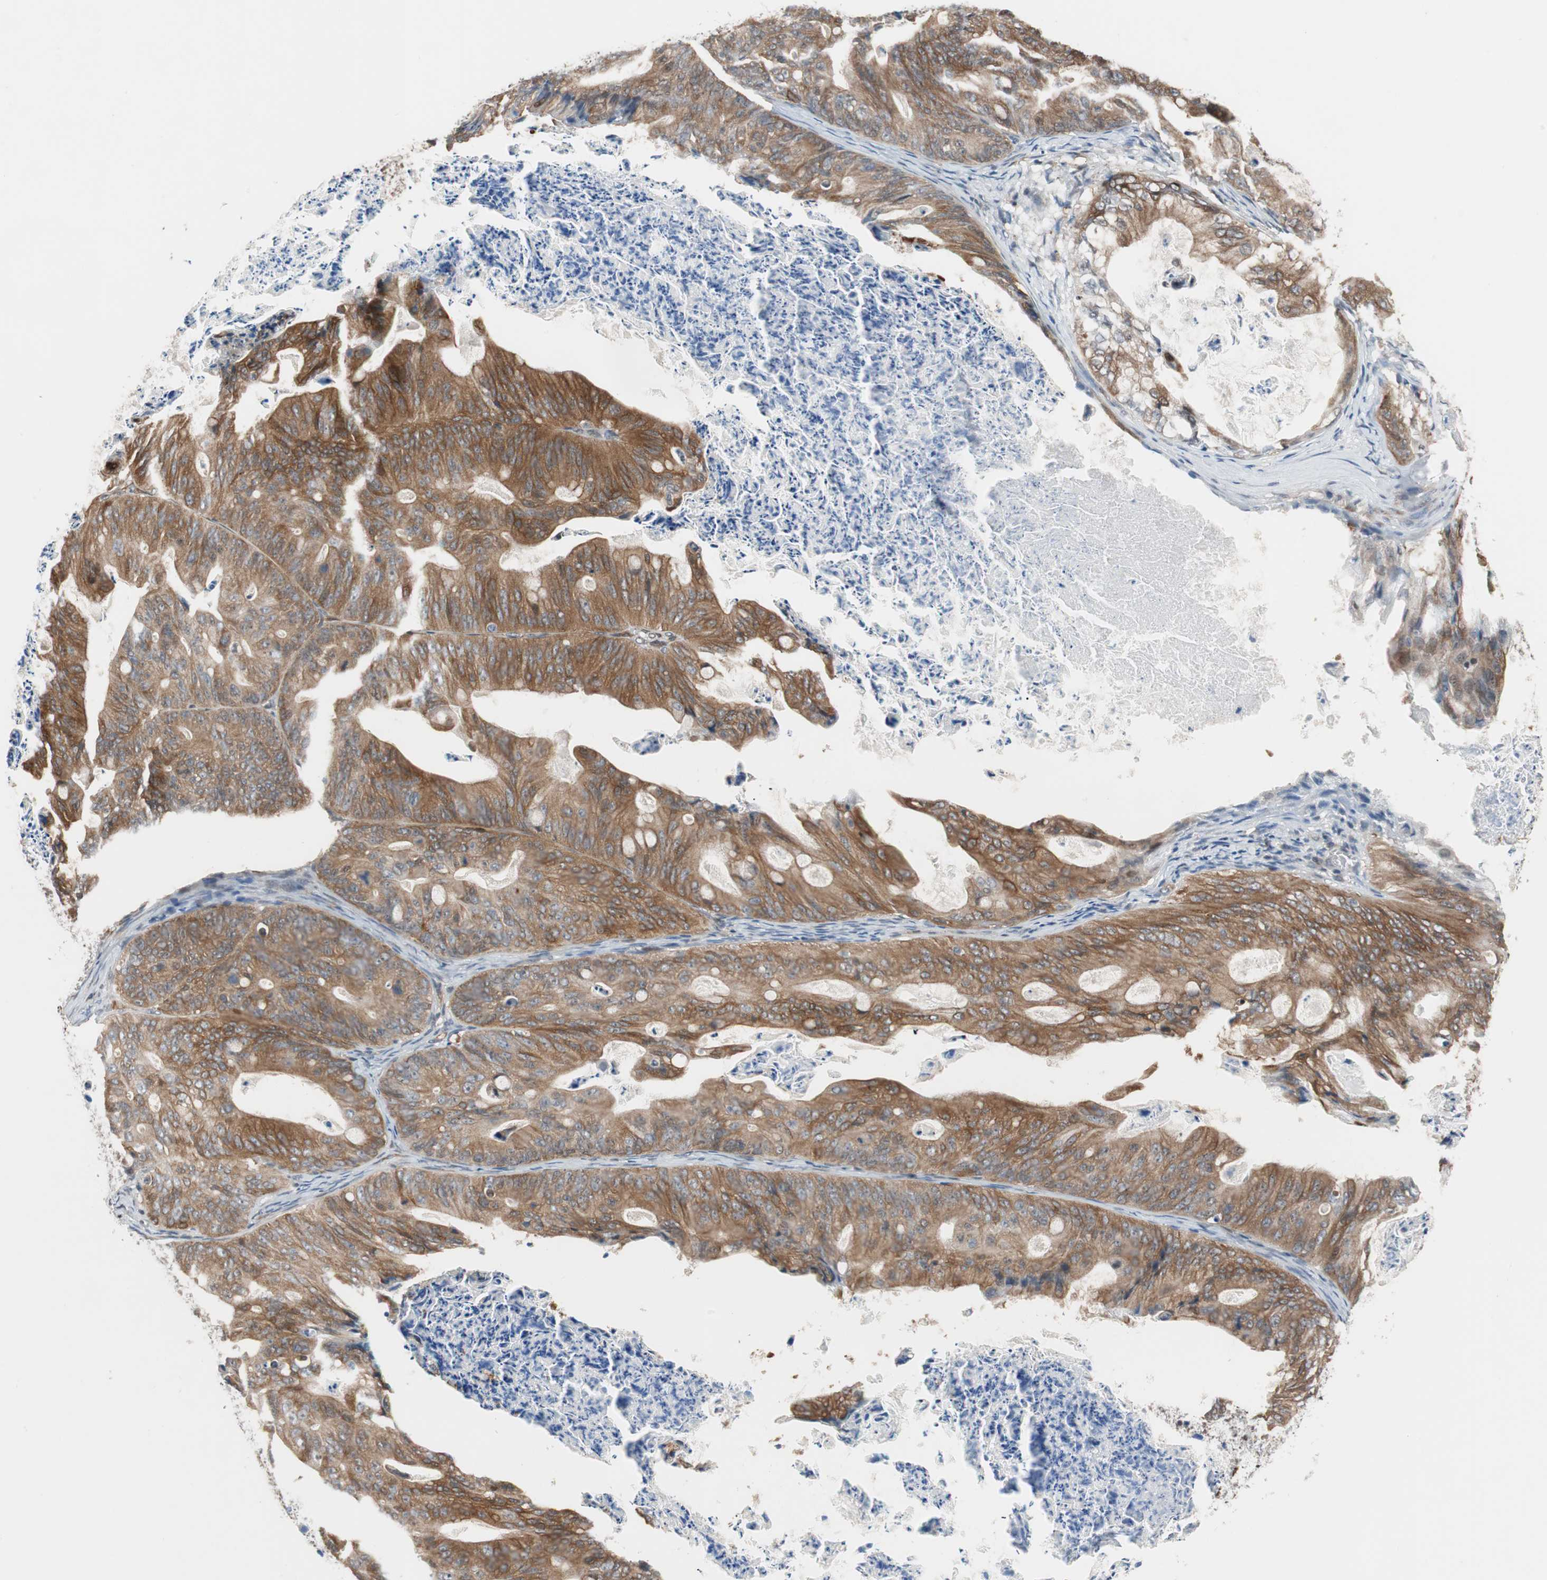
{"staining": {"intensity": "moderate", "quantity": ">75%", "location": "cytoplasmic/membranous"}, "tissue": "ovarian cancer", "cell_type": "Tumor cells", "image_type": "cancer", "snomed": [{"axis": "morphology", "description": "Cystadenocarcinoma, mucinous, NOS"}, {"axis": "topography", "description": "Ovary"}], "caption": "Ovarian mucinous cystadenocarcinoma was stained to show a protein in brown. There is medium levels of moderate cytoplasmic/membranous positivity in about >75% of tumor cells.", "gene": "ZNF512B", "patient": {"sex": "female", "age": 37}}